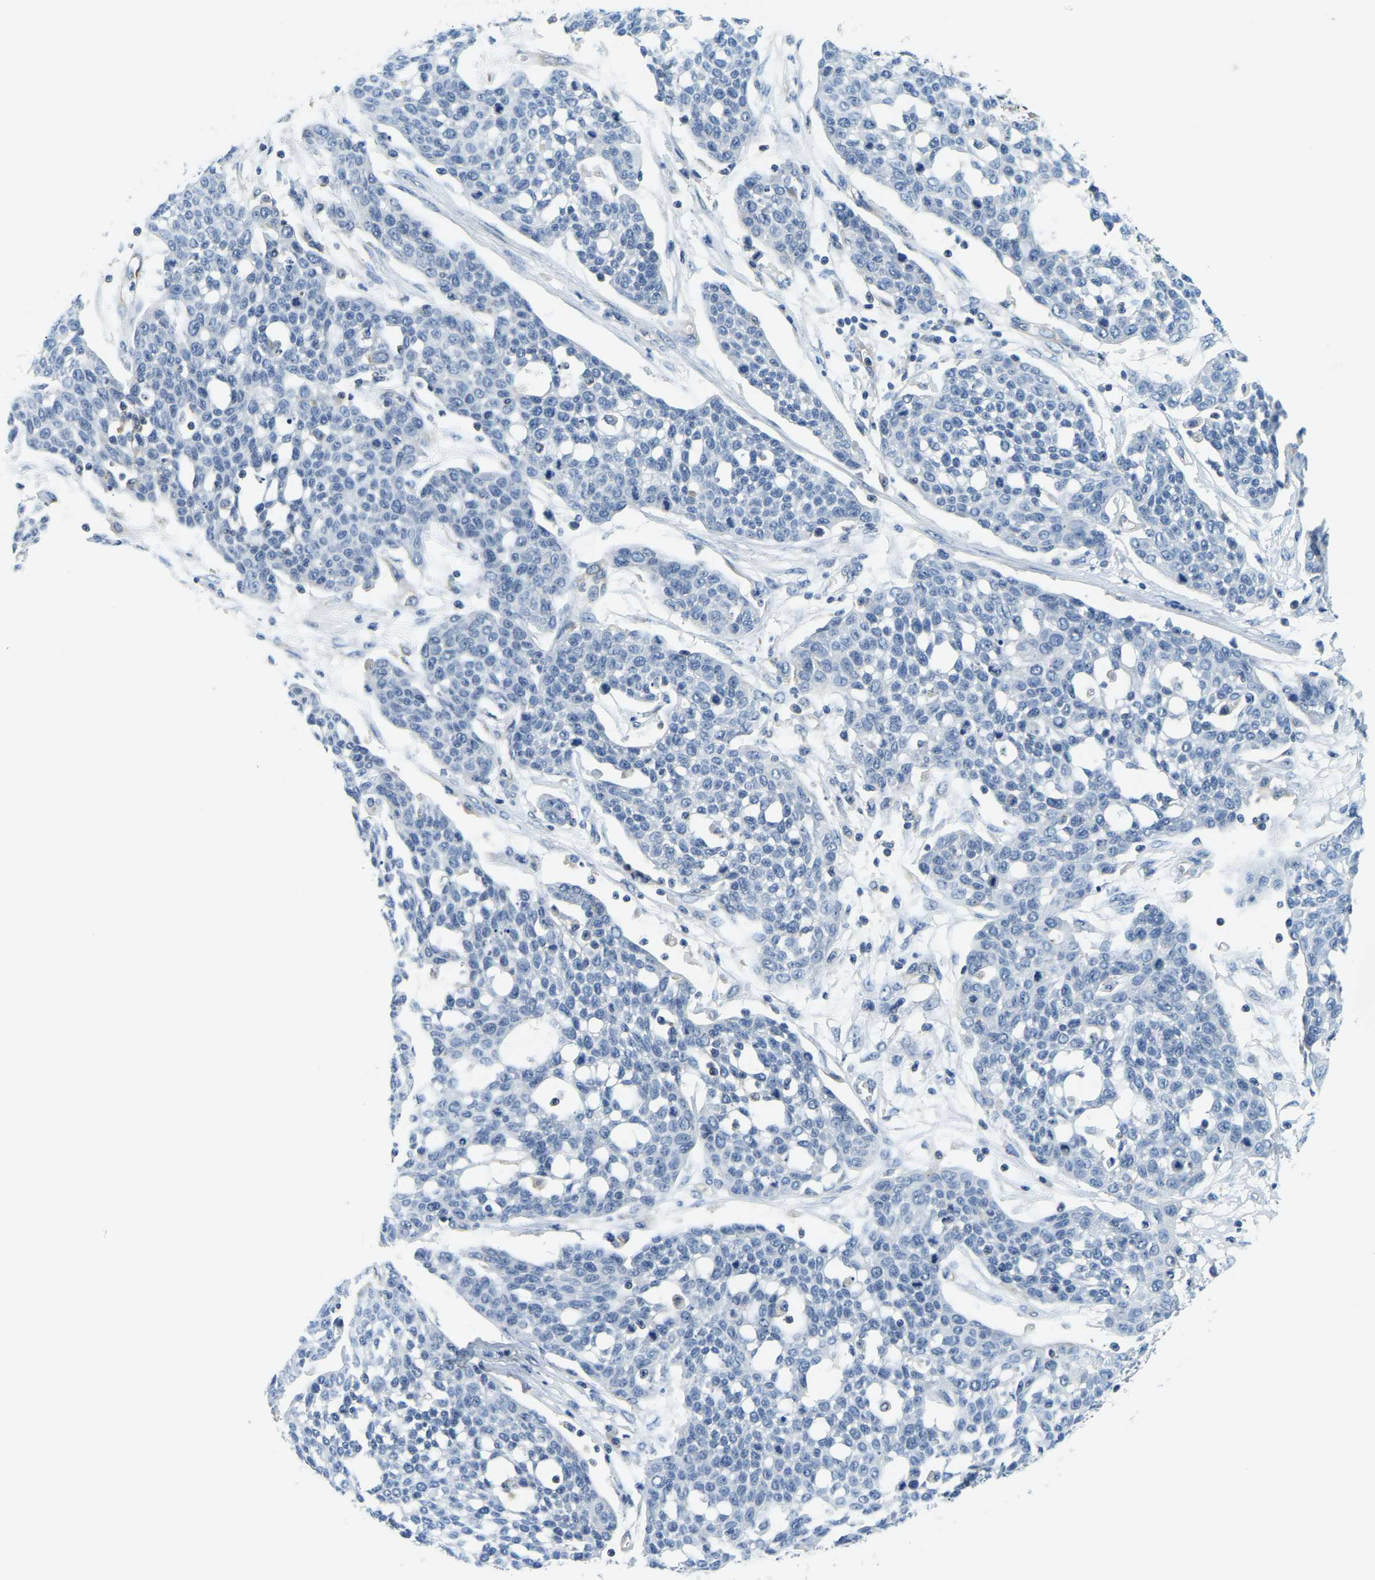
{"staining": {"intensity": "negative", "quantity": "none", "location": "none"}, "tissue": "cervical cancer", "cell_type": "Tumor cells", "image_type": "cancer", "snomed": [{"axis": "morphology", "description": "Squamous cell carcinoma, NOS"}, {"axis": "topography", "description": "Cervix"}], "caption": "An immunohistochemistry micrograph of cervical cancer (squamous cell carcinoma) is shown. There is no staining in tumor cells of cervical cancer (squamous cell carcinoma).", "gene": "RRP1", "patient": {"sex": "female", "age": 34}}